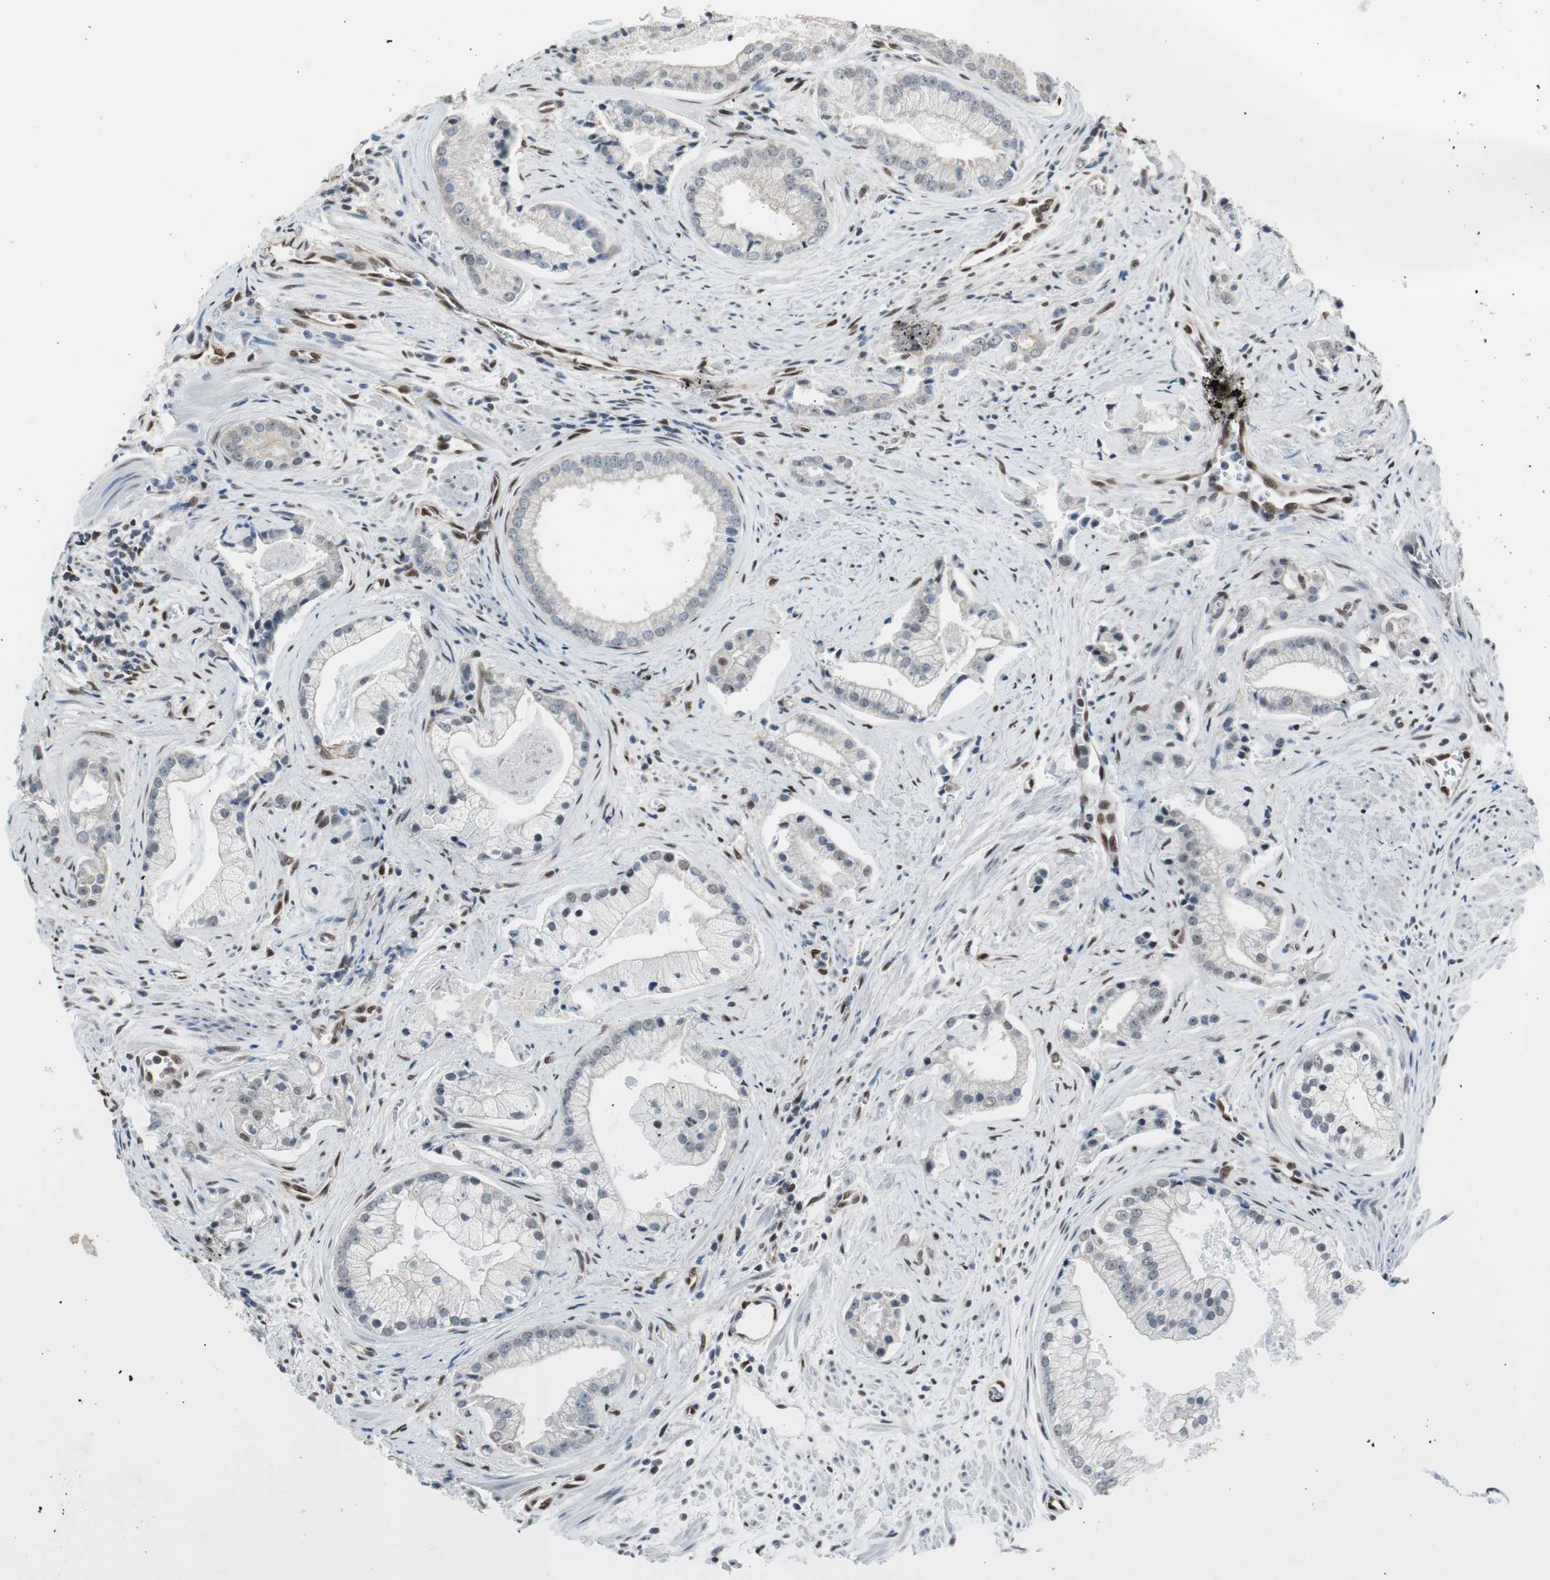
{"staining": {"intensity": "weak", "quantity": "<25%", "location": "nuclear"}, "tissue": "prostate cancer", "cell_type": "Tumor cells", "image_type": "cancer", "snomed": [{"axis": "morphology", "description": "Adenocarcinoma, High grade"}, {"axis": "topography", "description": "Prostate"}], "caption": "Tumor cells show no significant protein positivity in adenocarcinoma (high-grade) (prostate). (DAB (3,3'-diaminobenzidine) IHC, high magnification).", "gene": "PML", "patient": {"sex": "male", "age": 67}}